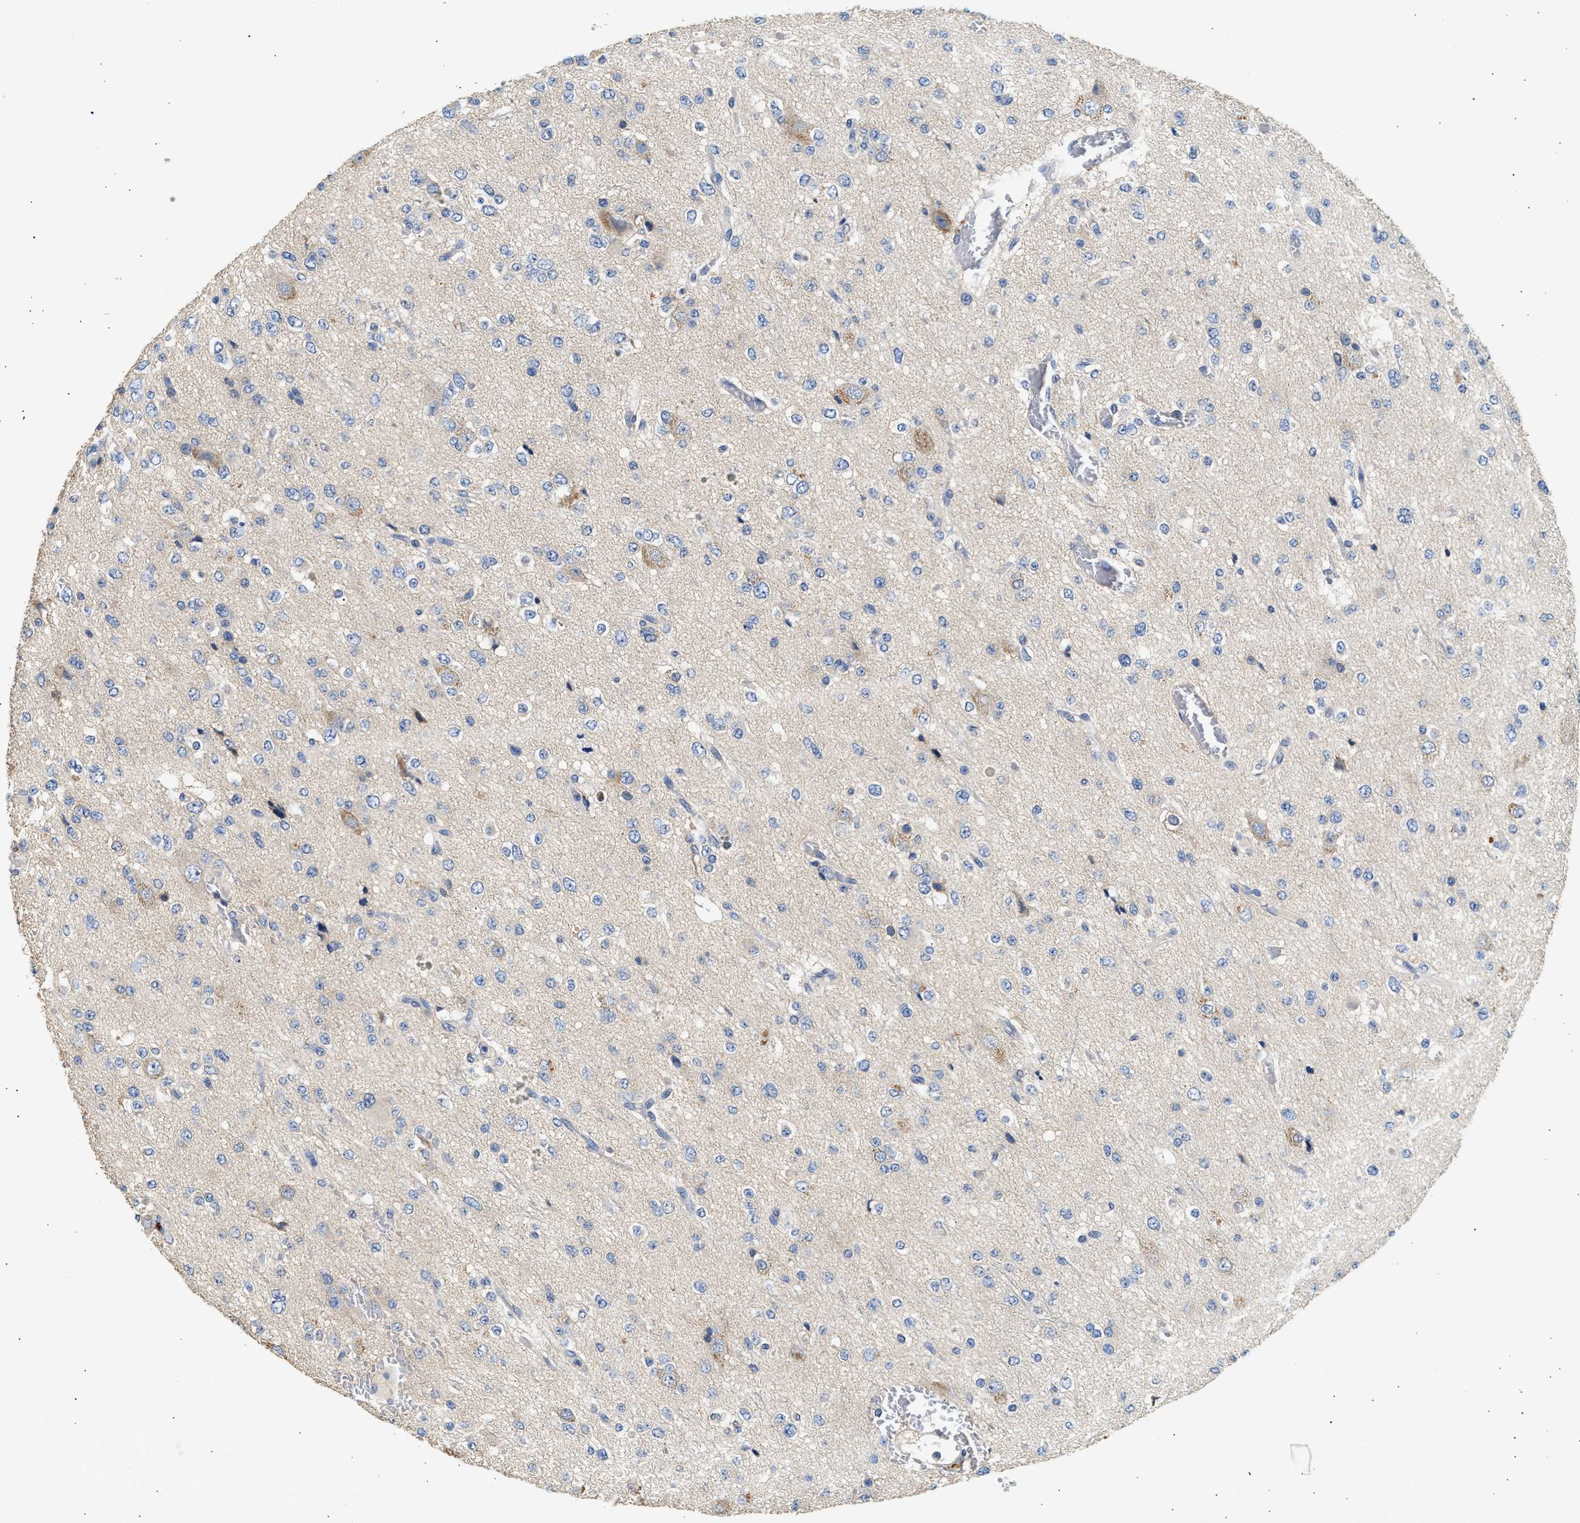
{"staining": {"intensity": "negative", "quantity": "none", "location": "none"}, "tissue": "glioma", "cell_type": "Tumor cells", "image_type": "cancer", "snomed": [{"axis": "morphology", "description": "Glioma, malignant, Low grade"}, {"axis": "topography", "description": "Brain"}], "caption": "Tumor cells are negative for protein expression in human malignant glioma (low-grade). Nuclei are stained in blue.", "gene": "WDR31", "patient": {"sex": "male", "age": 38}}